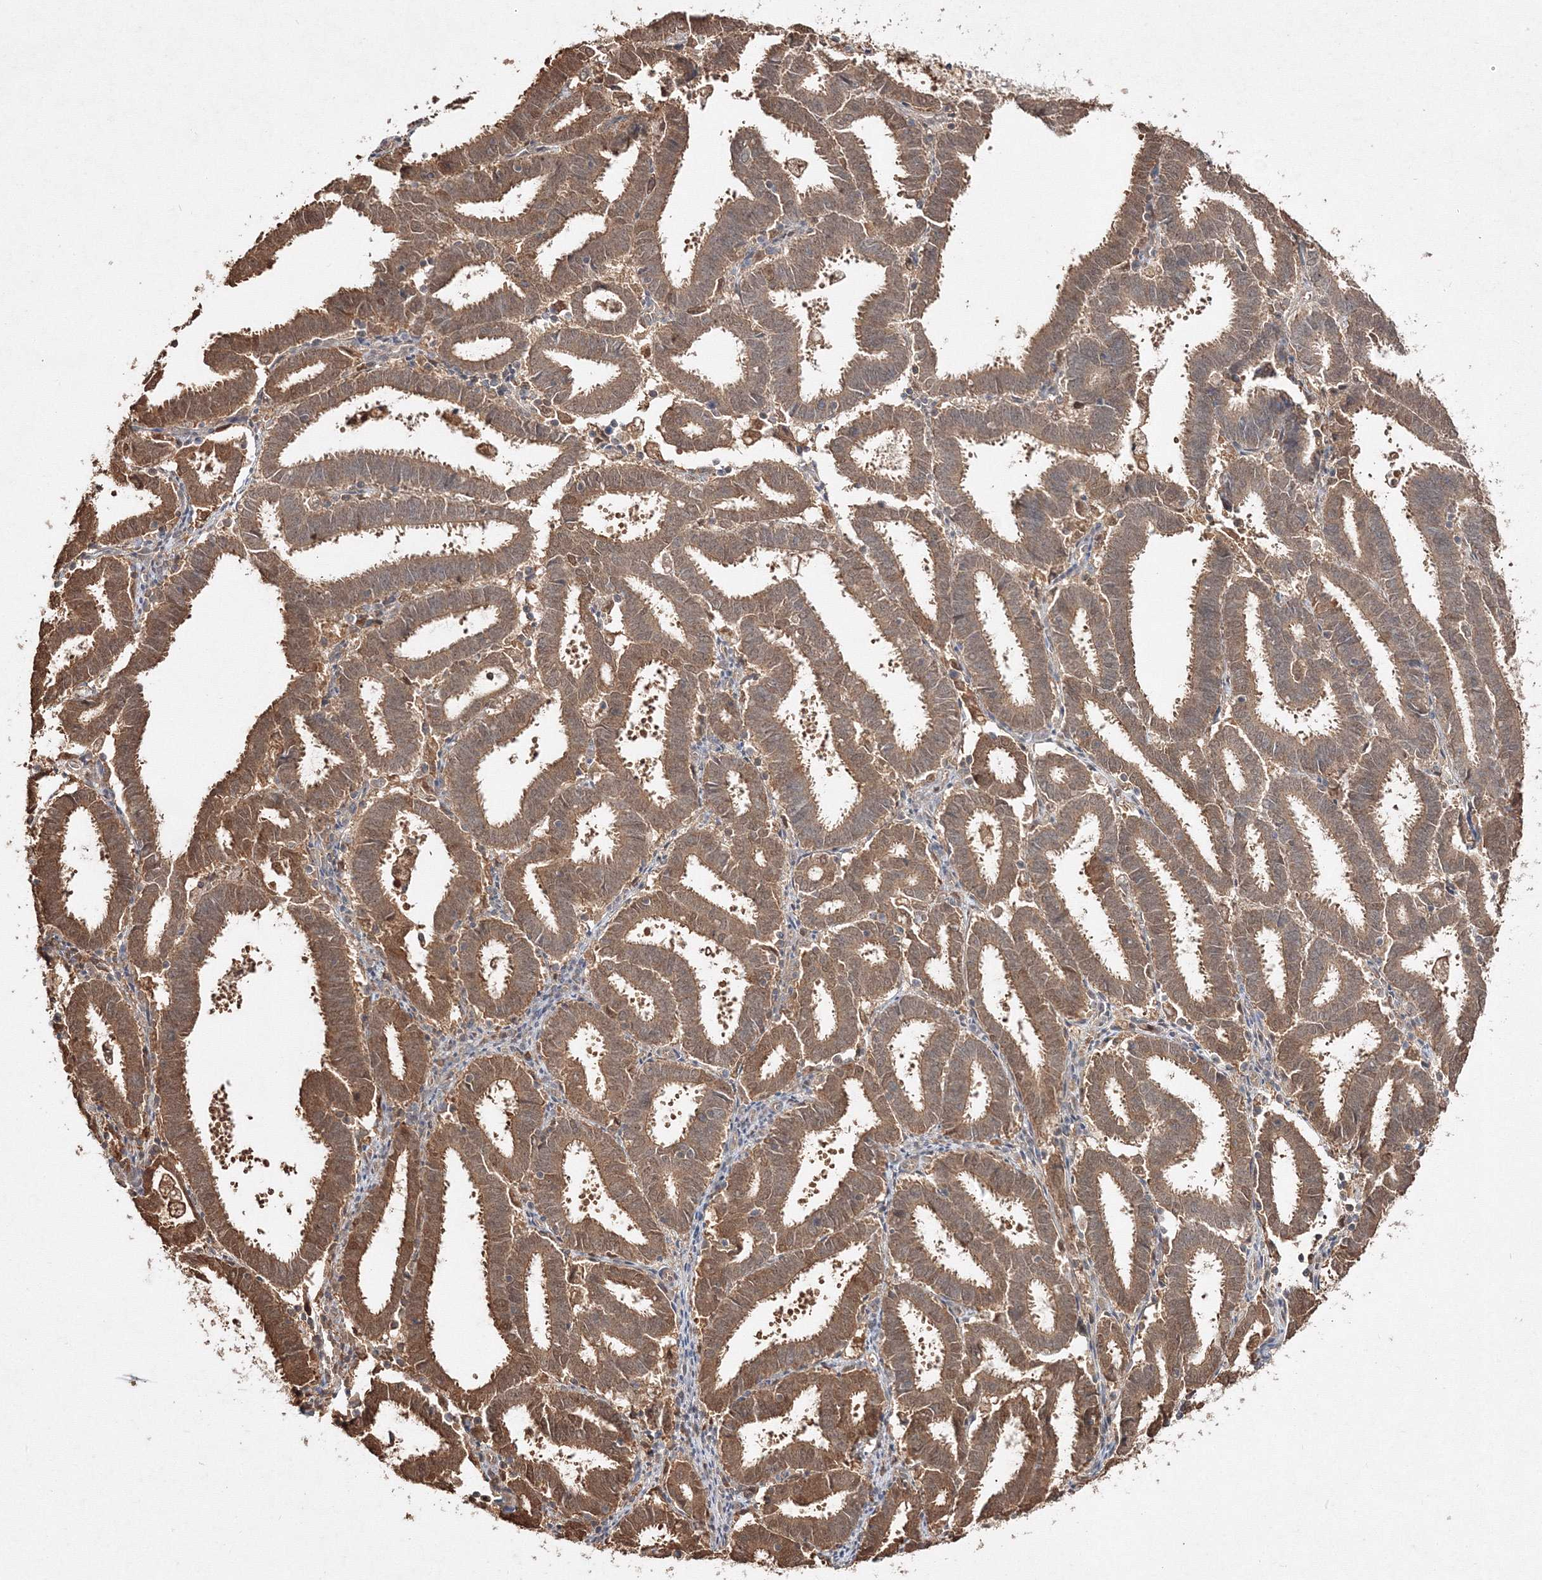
{"staining": {"intensity": "moderate", "quantity": ">75%", "location": "cytoplasmic/membranous,nuclear"}, "tissue": "endometrial cancer", "cell_type": "Tumor cells", "image_type": "cancer", "snomed": [{"axis": "morphology", "description": "Adenocarcinoma, NOS"}, {"axis": "topography", "description": "Uterus"}], "caption": "Brown immunohistochemical staining in adenocarcinoma (endometrial) displays moderate cytoplasmic/membranous and nuclear staining in about >75% of tumor cells. The staining was performed using DAB (3,3'-diaminobenzidine) to visualize the protein expression in brown, while the nuclei were stained in blue with hematoxylin (Magnification: 20x).", "gene": "S100A11", "patient": {"sex": "female", "age": 83}}